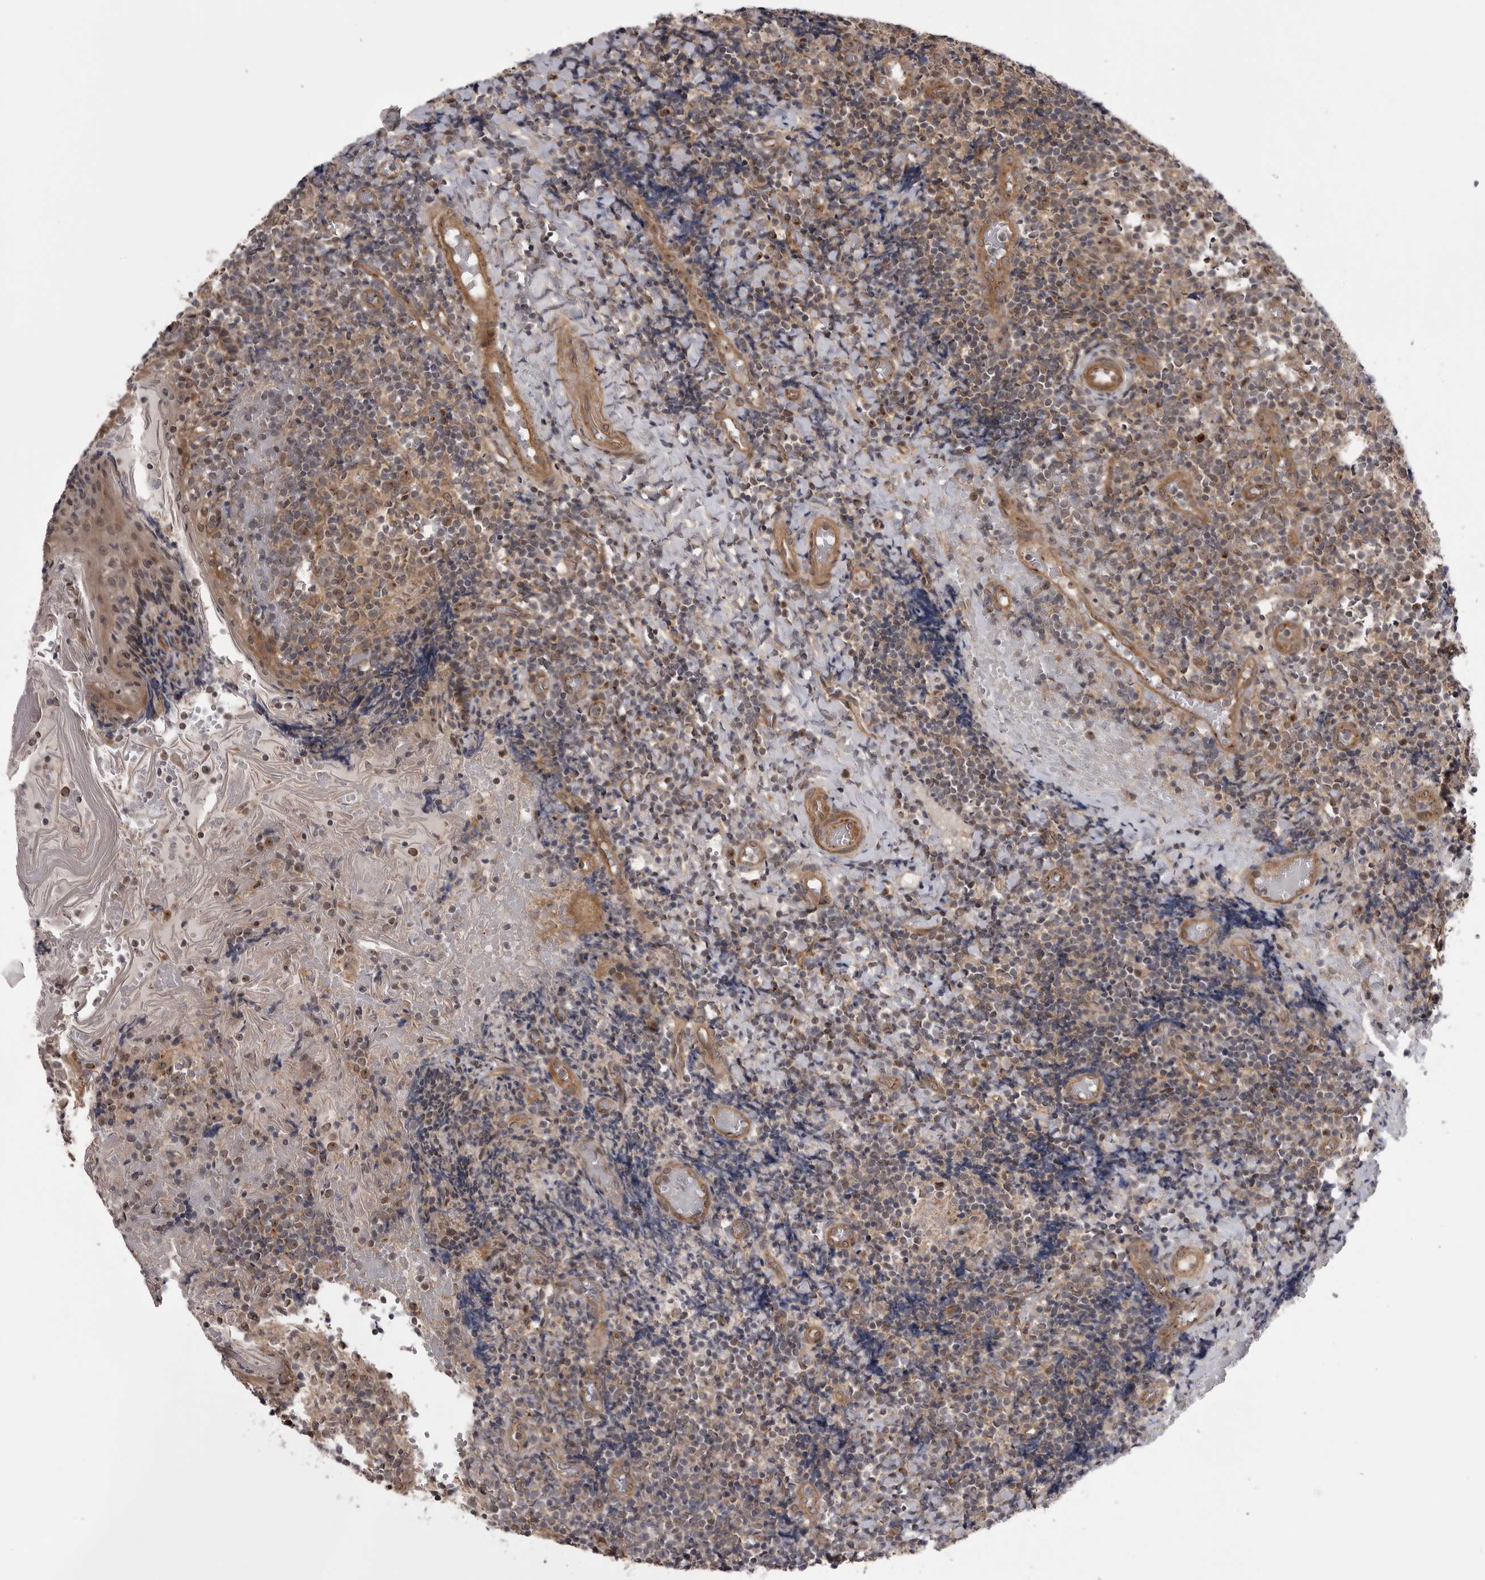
{"staining": {"intensity": "moderate", "quantity": ">75%", "location": "cytoplasmic/membranous"}, "tissue": "tonsil", "cell_type": "Germinal center cells", "image_type": "normal", "snomed": [{"axis": "morphology", "description": "Normal tissue, NOS"}, {"axis": "topography", "description": "Tonsil"}], "caption": "The image demonstrates a brown stain indicating the presence of a protein in the cytoplasmic/membranous of germinal center cells in tonsil.", "gene": "PDCL", "patient": {"sex": "female", "age": 19}}